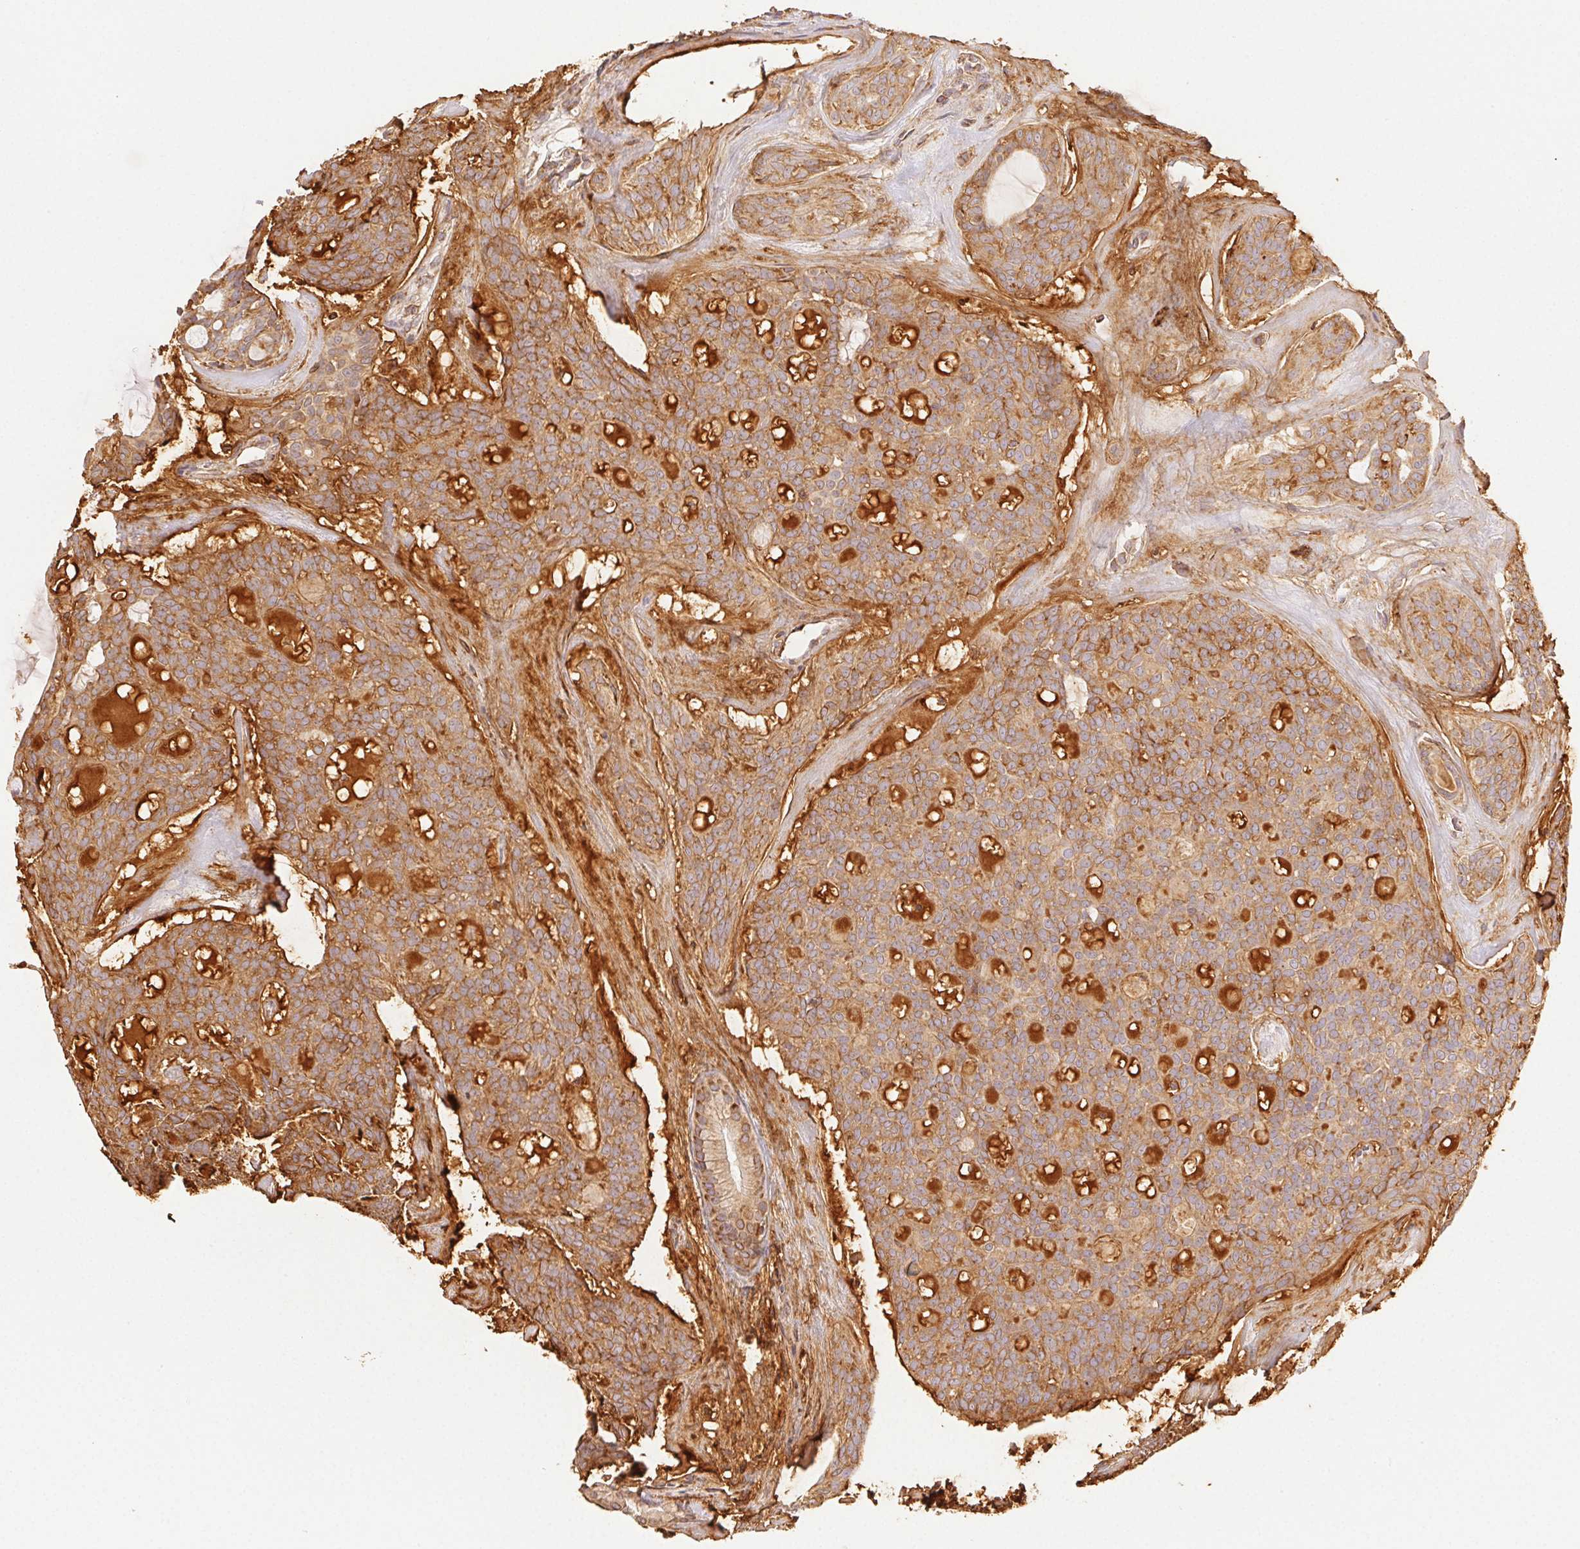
{"staining": {"intensity": "moderate", "quantity": ">75%", "location": "cytoplasmic/membranous"}, "tissue": "head and neck cancer", "cell_type": "Tumor cells", "image_type": "cancer", "snomed": [{"axis": "morphology", "description": "Adenocarcinoma, NOS"}, {"axis": "topography", "description": "Head-Neck"}], "caption": "There is medium levels of moderate cytoplasmic/membranous positivity in tumor cells of head and neck cancer (adenocarcinoma), as demonstrated by immunohistochemical staining (brown color).", "gene": "ENTREP1", "patient": {"sex": "male", "age": 66}}